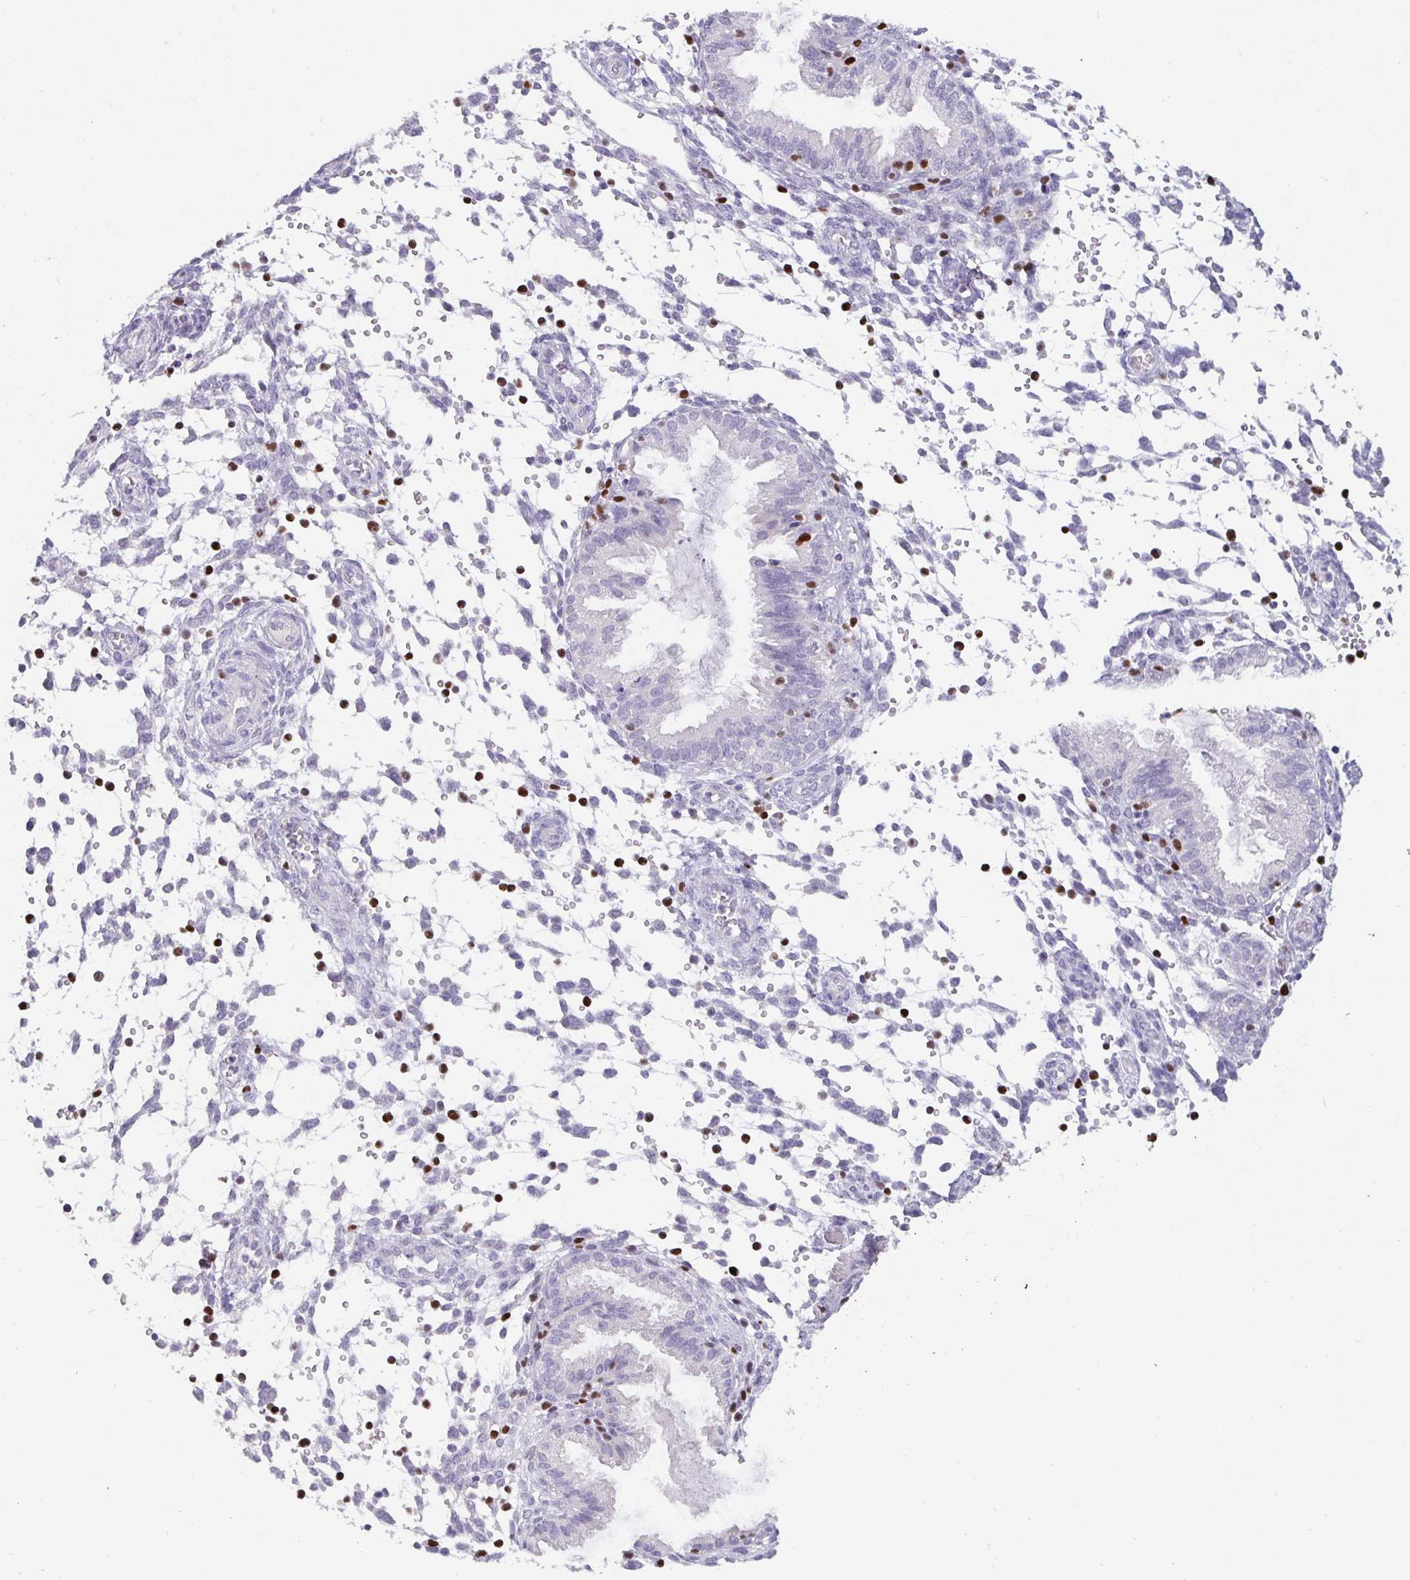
{"staining": {"intensity": "moderate", "quantity": "<25%", "location": "nuclear"}, "tissue": "endometrium", "cell_type": "Cells in endometrial stroma", "image_type": "normal", "snomed": [{"axis": "morphology", "description": "Normal tissue, NOS"}, {"axis": "topography", "description": "Endometrium"}], "caption": "Endometrium stained with immunohistochemistry (IHC) reveals moderate nuclear staining in approximately <25% of cells in endometrial stroma.", "gene": "SATB1", "patient": {"sex": "female", "age": 33}}